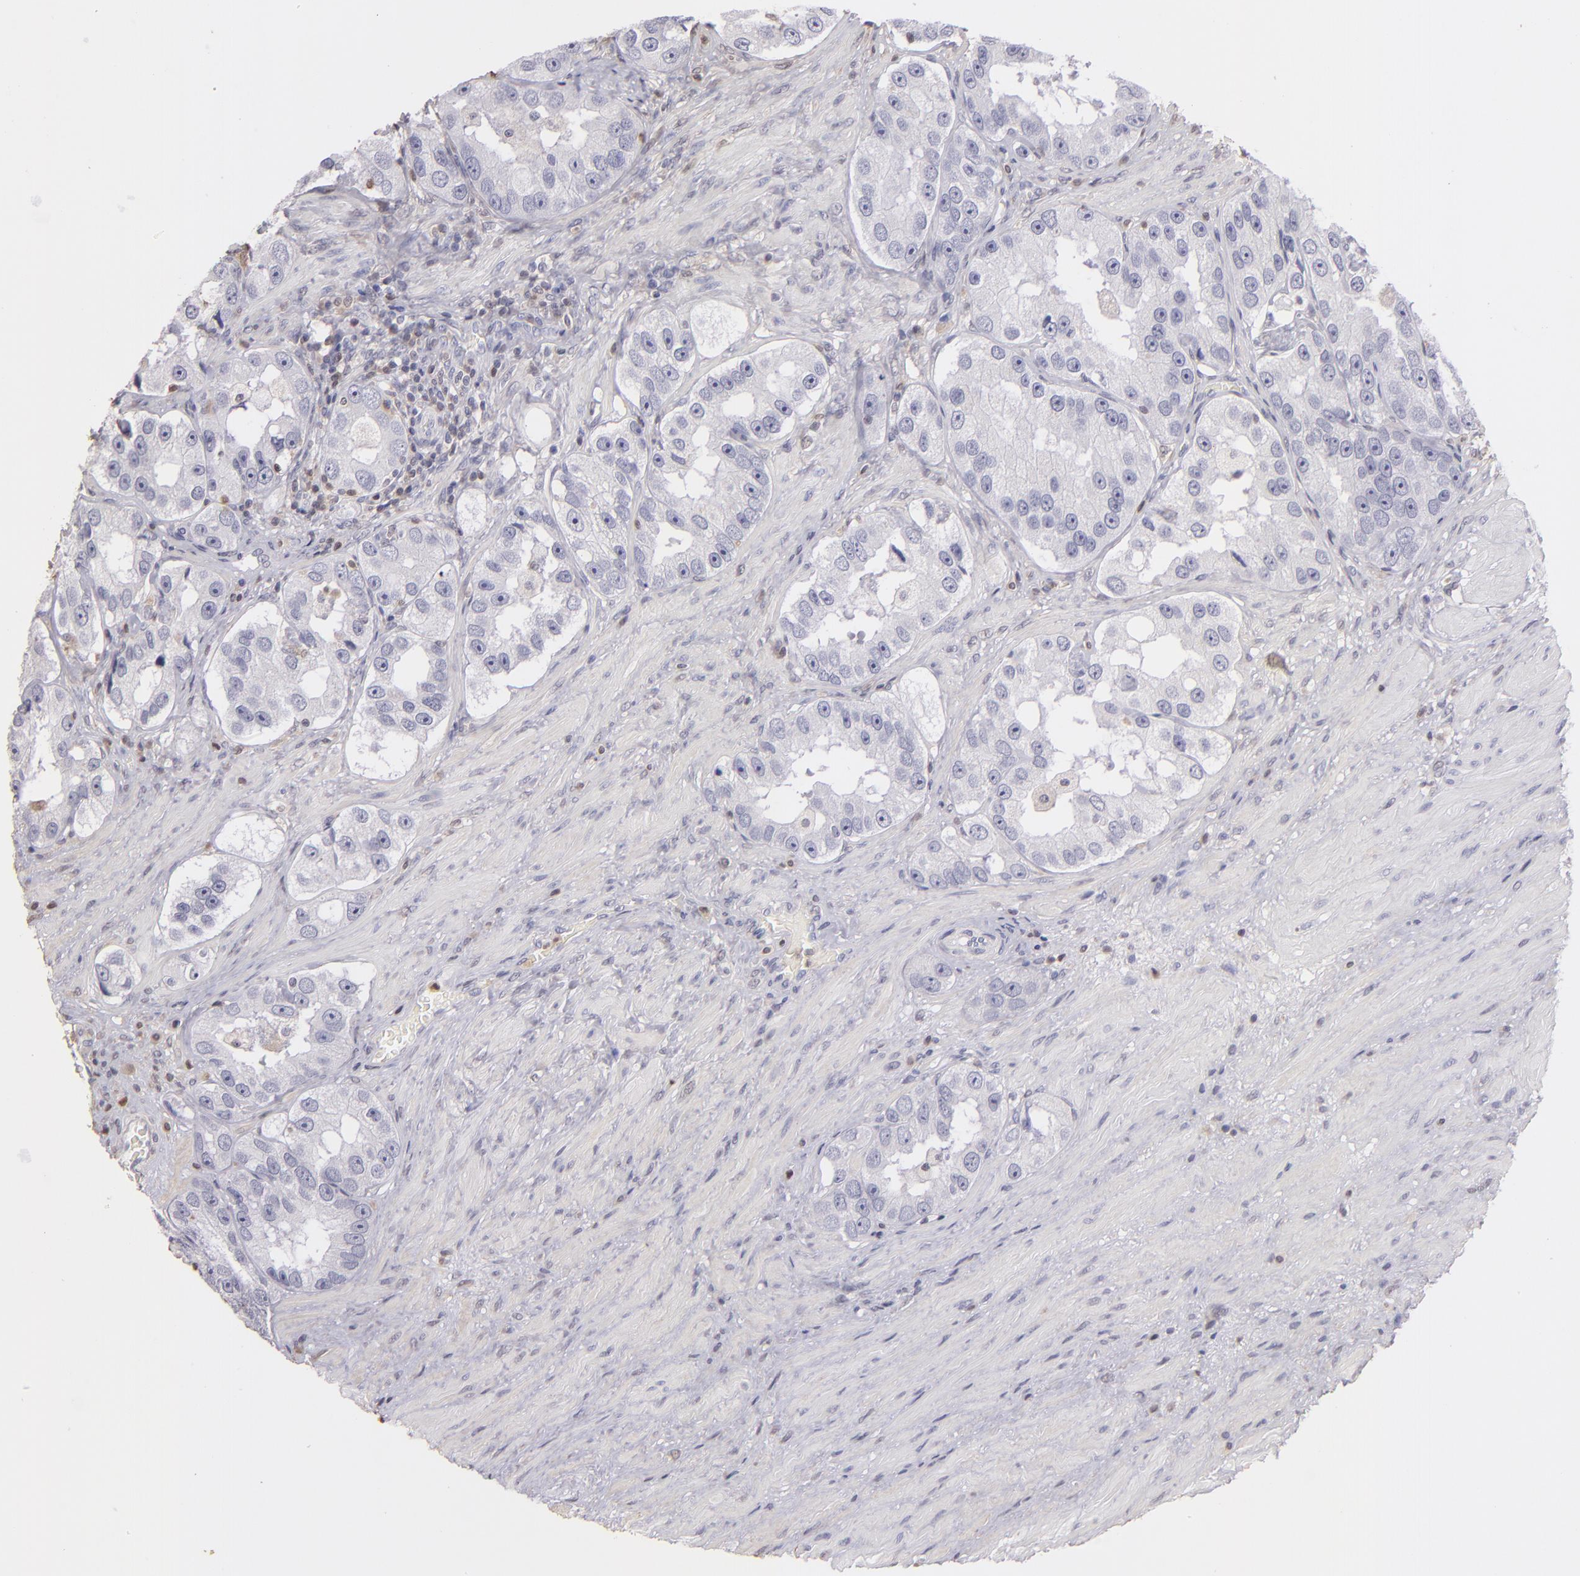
{"staining": {"intensity": "negative", "quantity": "none", "location": "none"}, "tissue": "prostate cancer", "cell_type": "Tumor cells", "image_type": "cancer", "snomed": [{"axis": "morphology", "description": "Adenocarcinoma, High grade"}, {"axis": "topography", "description": "Prostate"}], "caption": "Prostate adenocarcinoma (high-grade) stained for a protein using IHC shows no expression tumor cells.", "gene": "S100A2", "patient": {"sex": "male", "age": 63}}